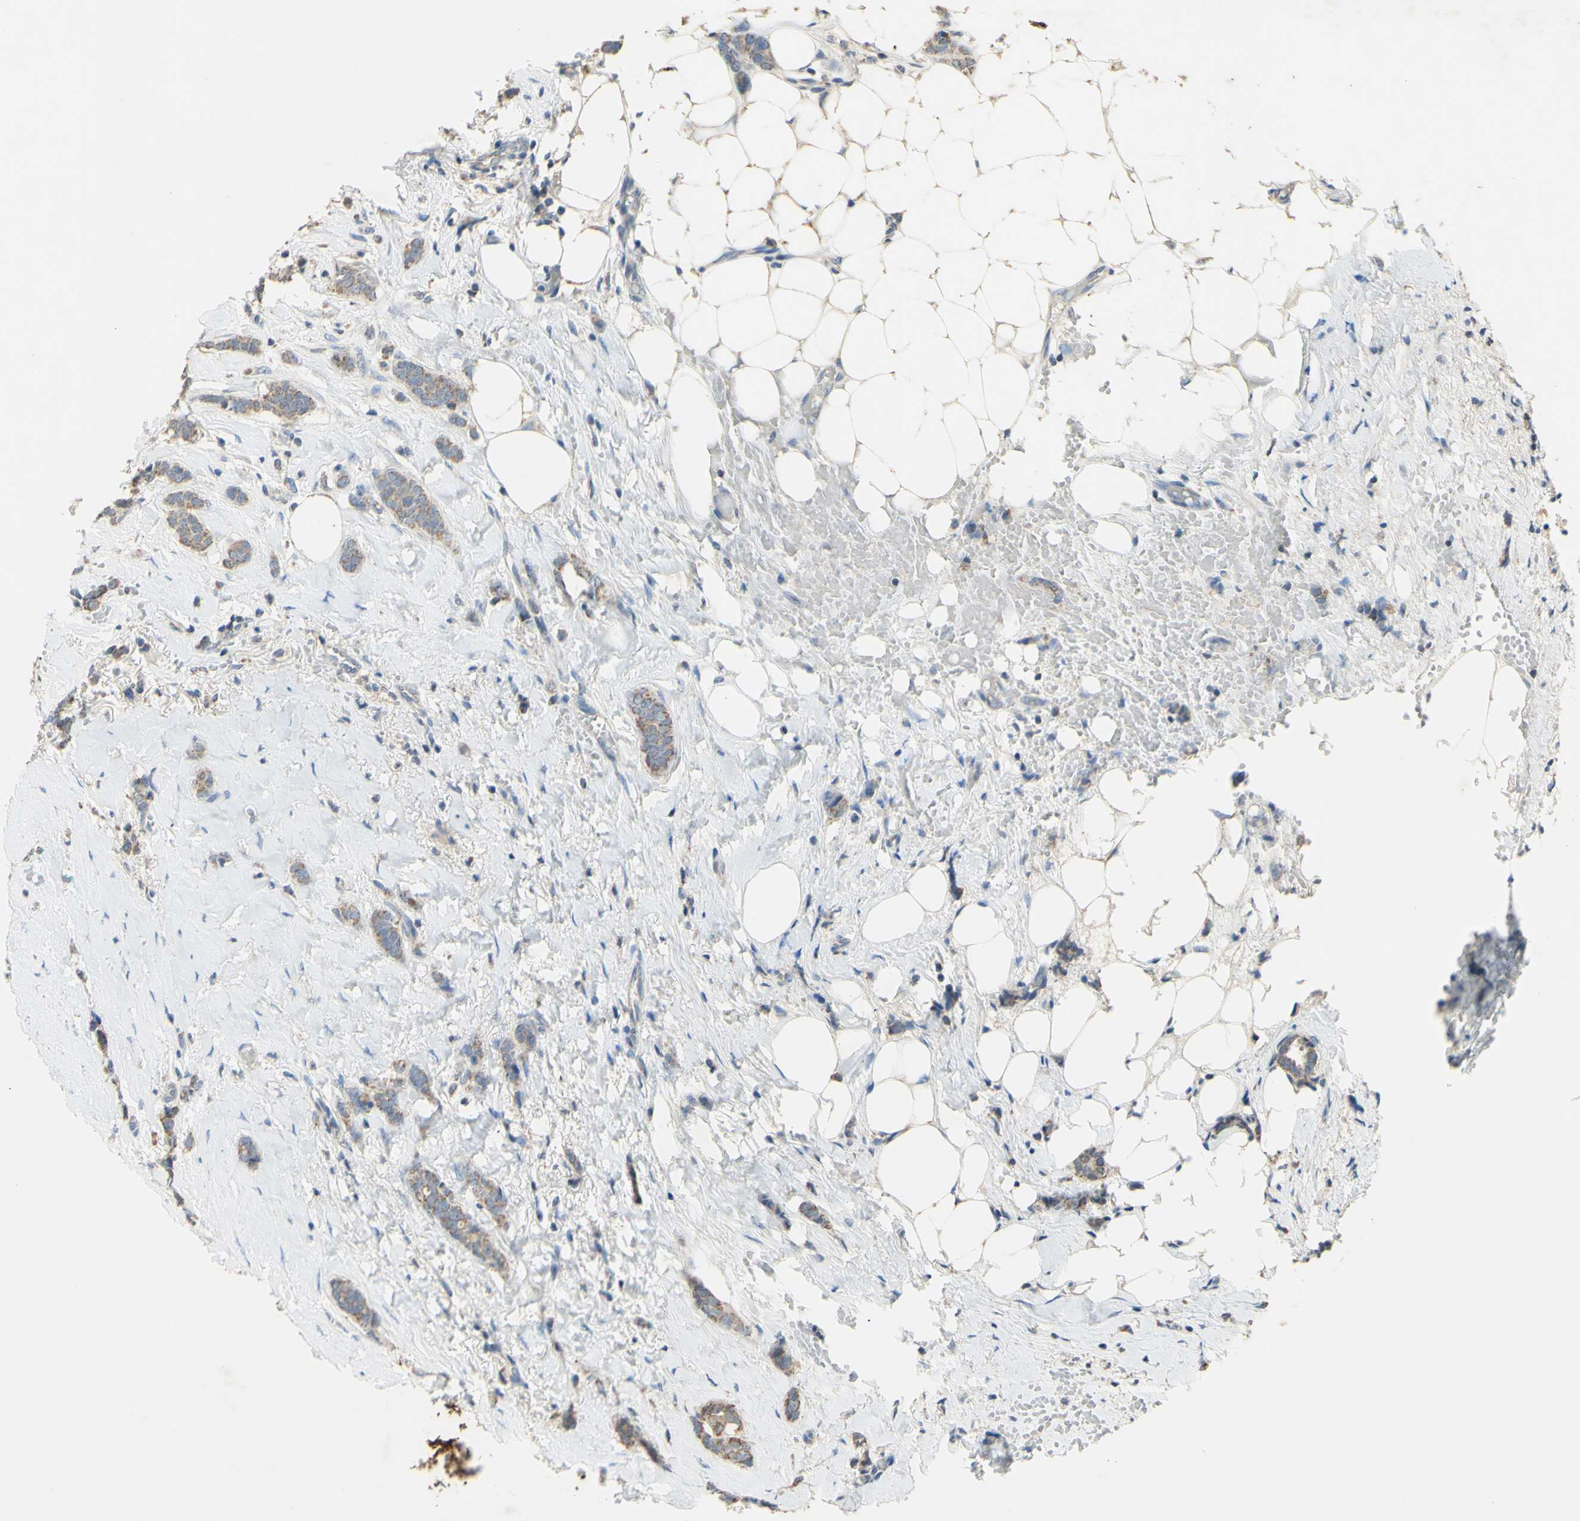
{"staining": {"intensity": "moderate", "quantity": ">75%", "location": "cytoplasmic/membranous"}, "tissue": "breast cancer", "cell_type": "Tumor cells", "image_type": "cancer", "snomed": [{"axis": "morphology", "description": "Lobular carcinoma"}, {"axis": "topography", "description": "Skin"}, {"axis": "topography", "description": "Breast"}], "caption": "A photomicrograph of breast lobular carcinoma stained for a protein reveals moderate cytoplasmic/membranous brown staining in tumor cells. (Brightfield microscopy of DAB IHC at high magnification).", "gene": "PTGIS", "patient": {"sex": "female", "age": 46}}